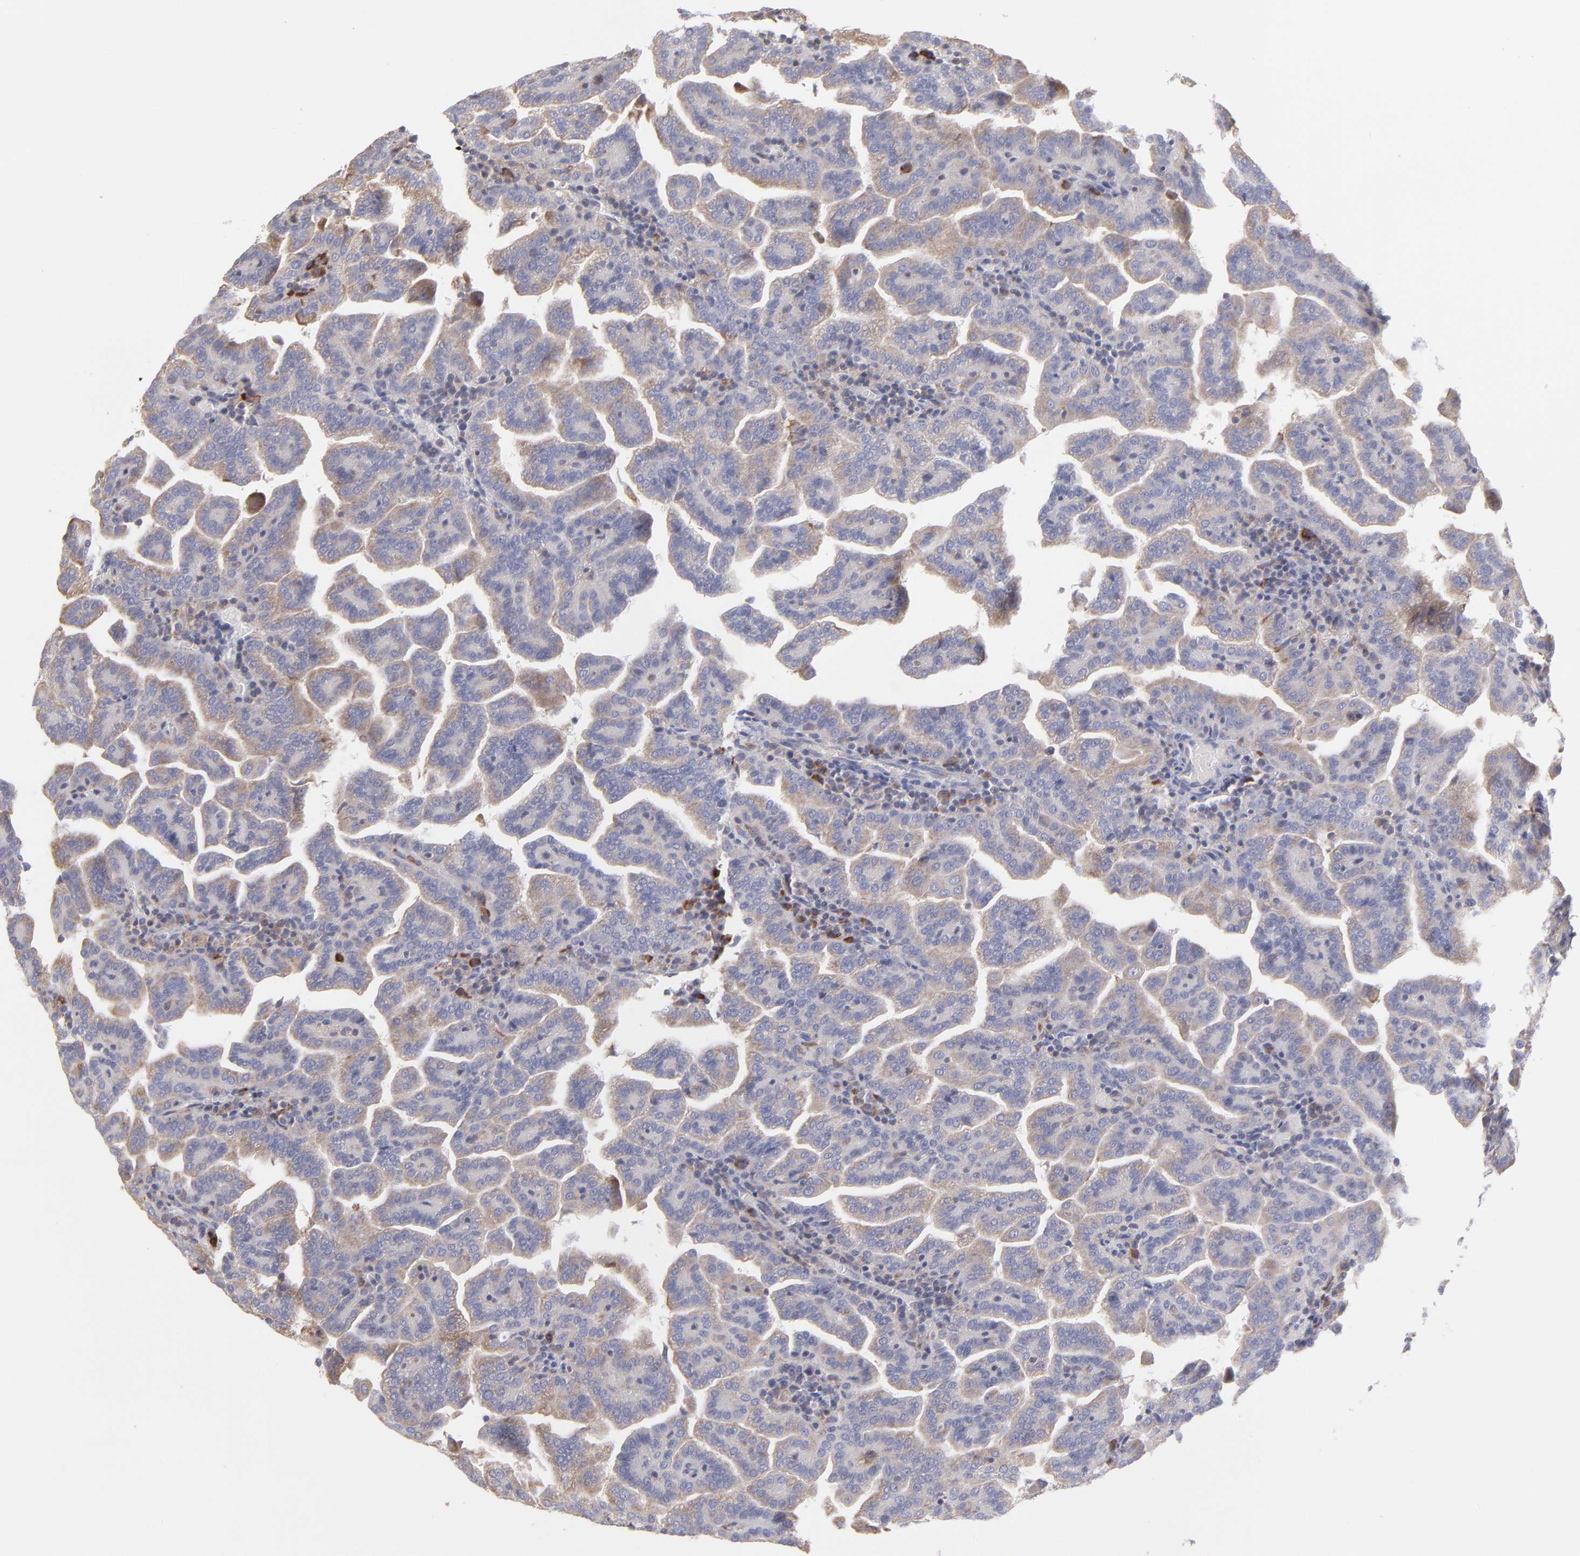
{"staining": {"intensity": "negative", "quantity": "none", "location": "none"}, "tissue": "renal cancer", "cell_type": "Tumor cells", "image_type": "cancer", "snomed": [{"axis": "morphology", "description": "Adenocarcinoma, NOS"}, {"axis": "topography", "description": "Kidney"}], "caption": "This is an immunohistochemistry histopathology image of human adenocarcinoma (renal). There is no positivity in tumor cells.", "gene": "RPLP0", "patient": {"sex": "male", "age": 61}}